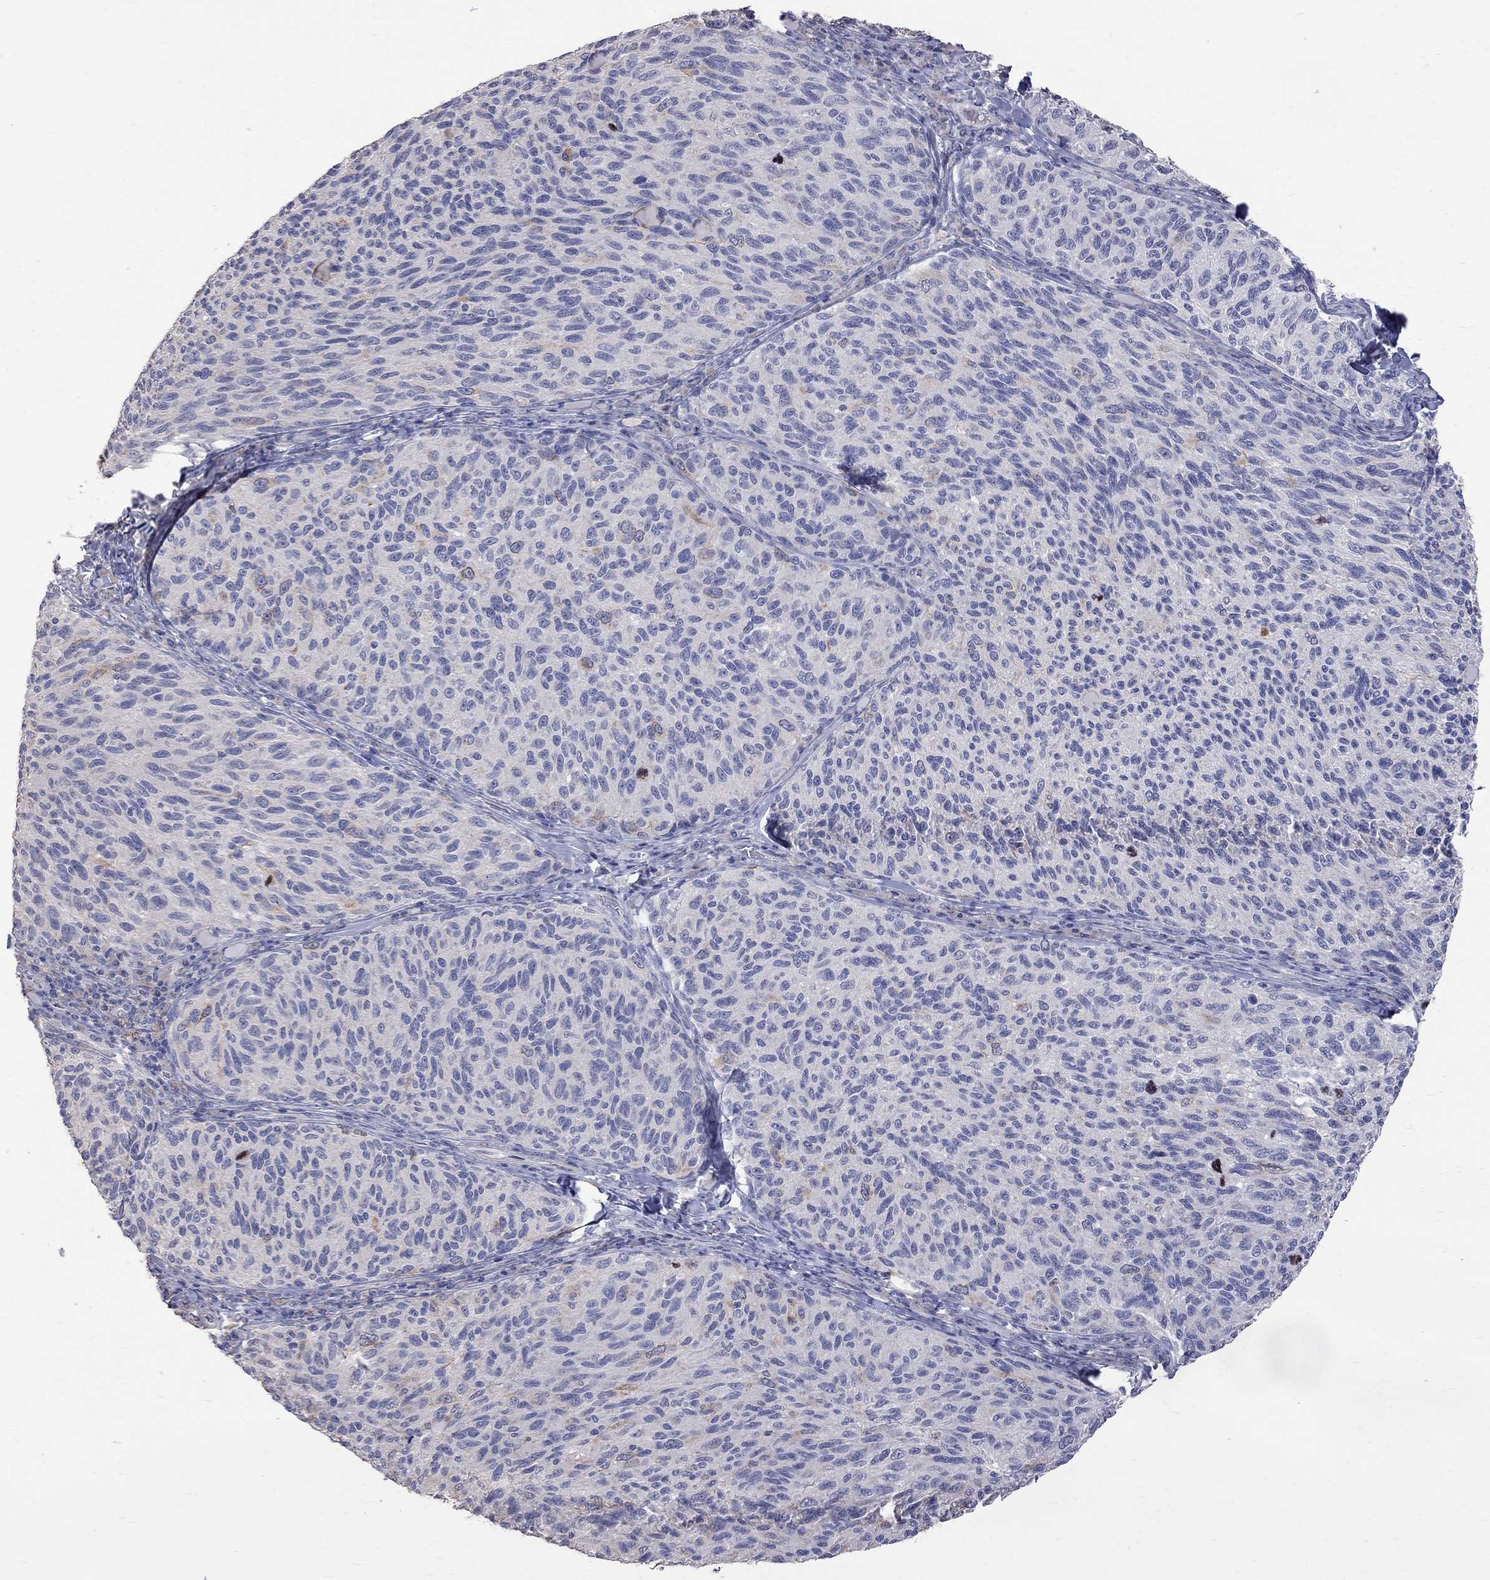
{"staining": {"intensity": "negative", "quantity": "none", "location": "none"}, "tissue": "melanoma", "cell_type": "Tumor cells", "image_type": "cancer", "snomed": [{"axis": "morphology", "description": "Malignant melanoma, NOS"}, {"axis": "topography", "description": "Skin"}], "caption": "This is an immunohistochemistry image of malignant melanoma. There is no positivity in tumor cells.", "gene": "CKAP2", "patient": {"sex": "female", "age": 73}}